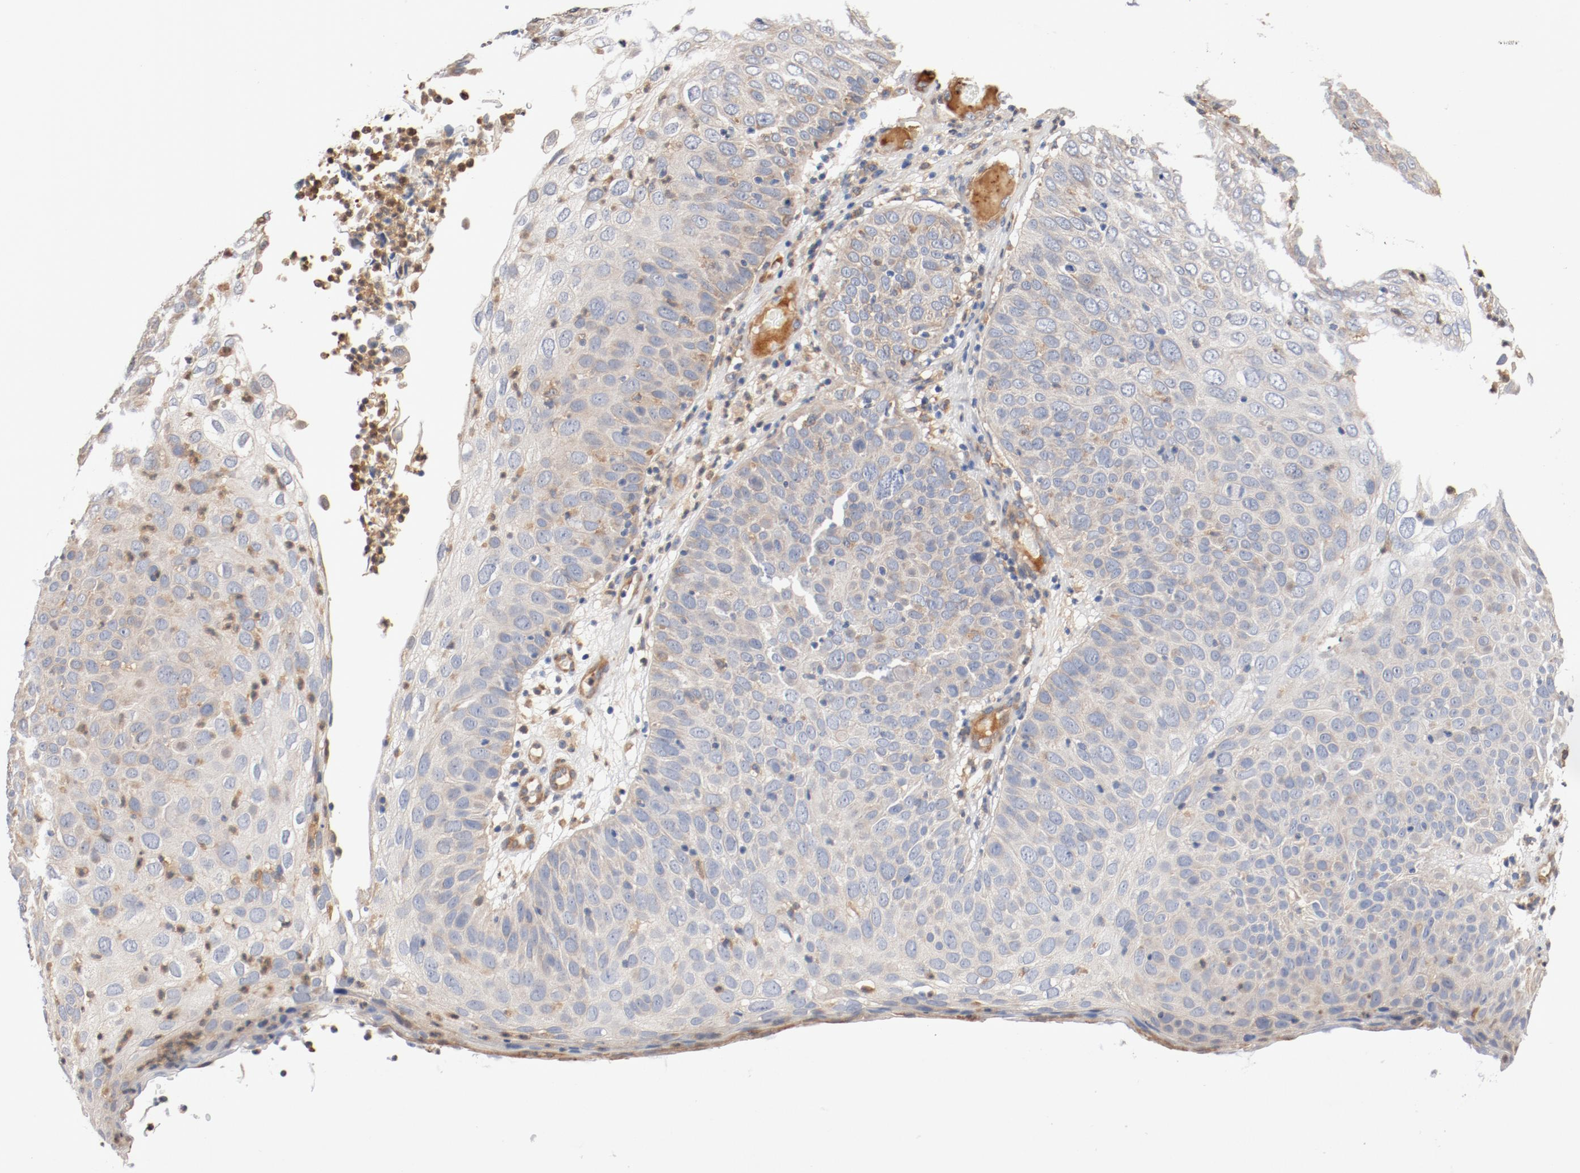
{"staining": {"intensity": "weak", "quantity": "<25%", "location": "cytoplasmic/membranous"}, "tissue": "skin cancer", "cell_type": "Tumor cells", "image_type": "cancer", "snomed": [{"axis": "morphology", "description": "Squamous cell carcinoma, NOS"}, {"axis": "topography", "description": "Skin"}], "caption": "The histopathology image exhibits no staining of tumor cells in squamous cell carcinoma (skin). (DAB IHC, high magnification).", "gene": "ILK", "patient": {"sex": "male", "age": 87}}